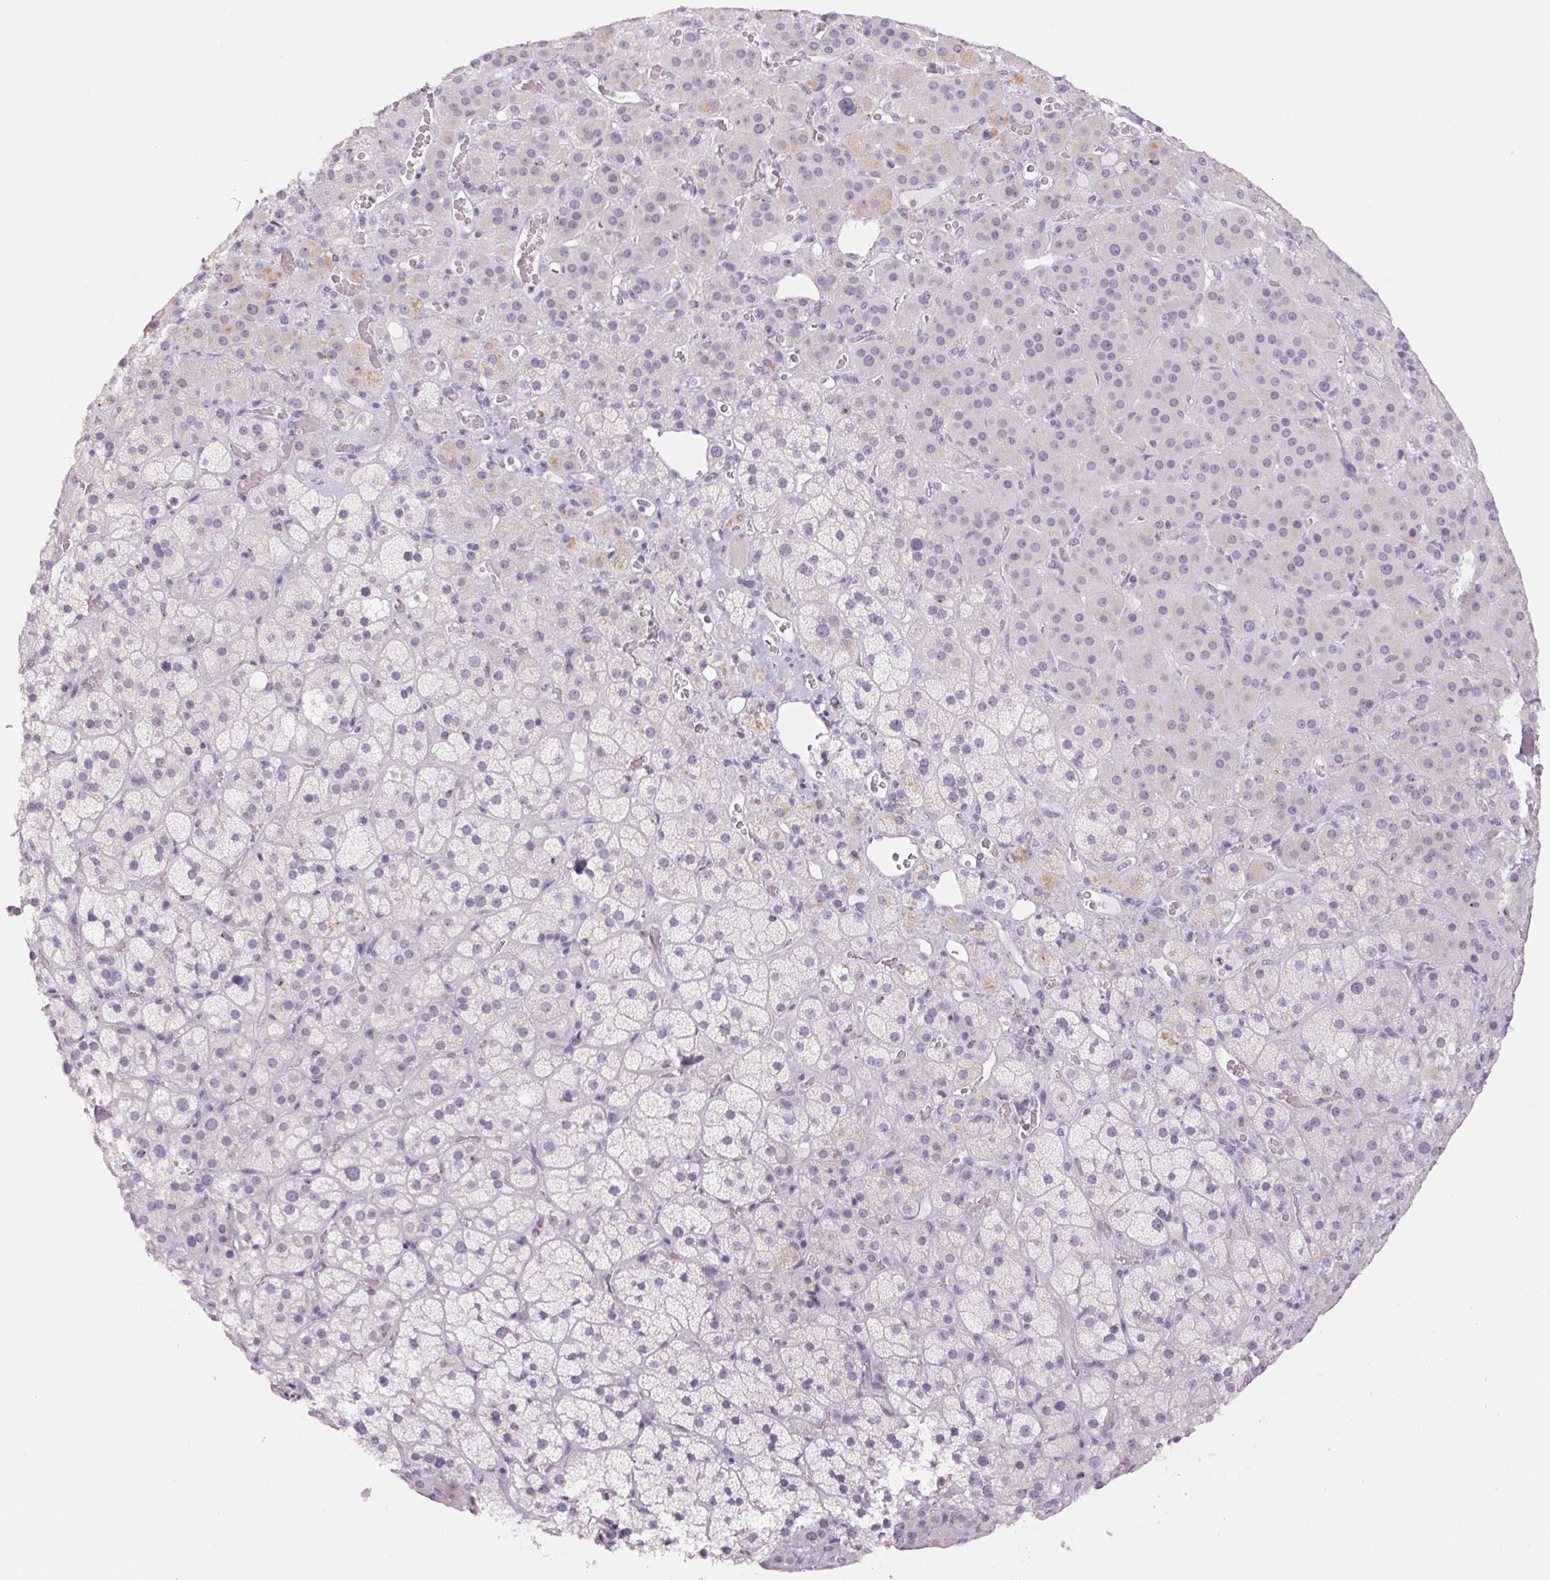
{"staining": {"intensity": "weak", "quantity": "<25%", "location": "cytoplasmic/membranous"}, "tissue": "adrenal gland", "cell_type": "Glandular cells", "image_type": "normal", "snomed": [{"axis": "morphology", "description": "Normal tissue, NOS"}, {"axis": "topography", "description": "Adrenal gland"}], "caption": "Immunohistochemistry (IHC) image of unremarkable adrenal gland: adrenal gland stained with DAB demonstrates no significant protein positivity in glandular cells. (DAB immunohistochemistry (IHC), high magnification).", "gene": "GALNT7", "patient": {"sex": "male", "age": 57}}